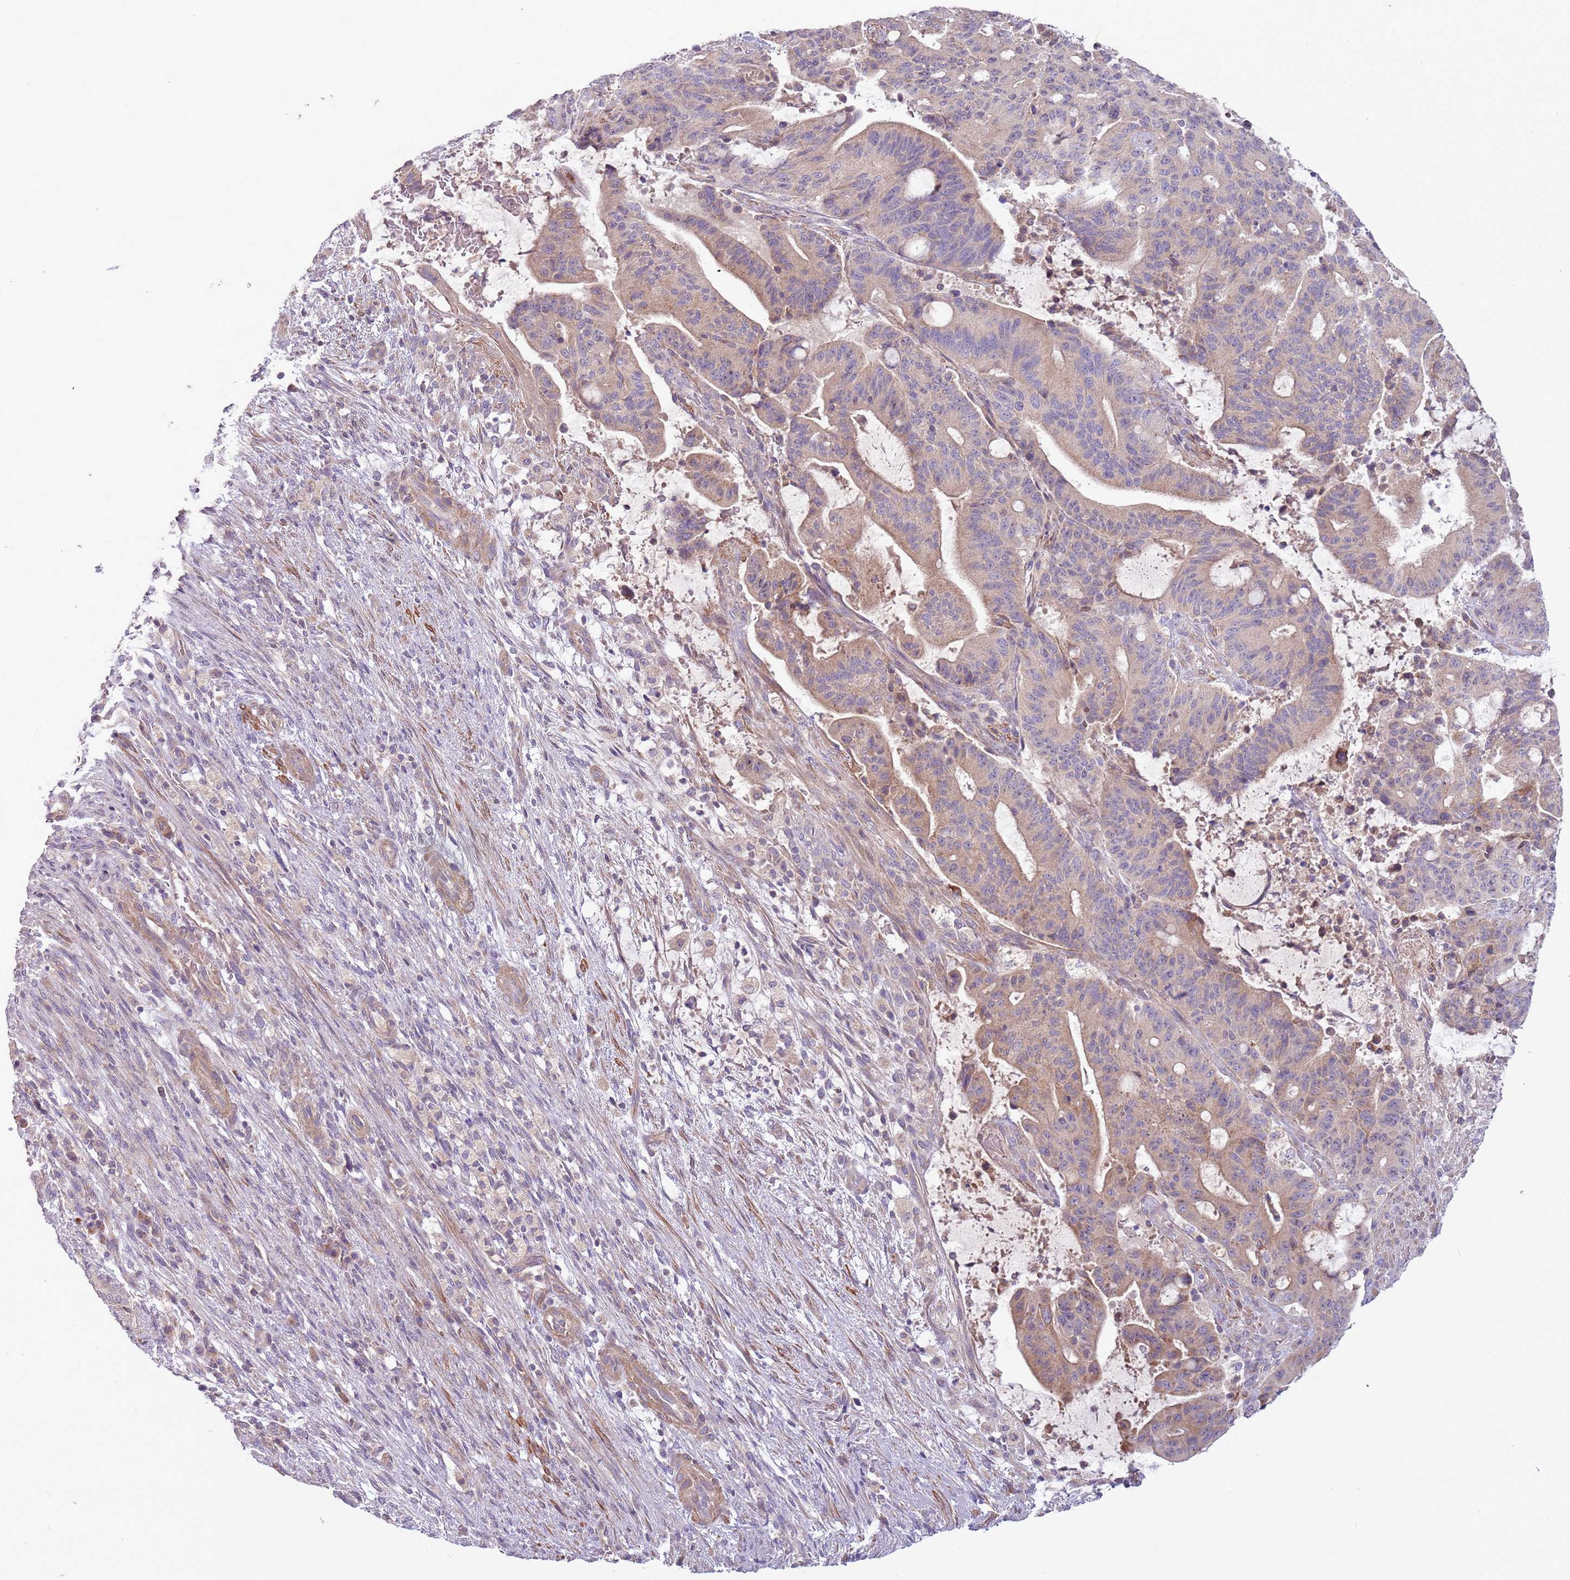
{"staining": {"intensity": "weak", "quantity": ">75%", "location": "cytoplasmic/membranous"}, "tissue": "liver cancer", "cell_type": "Tumor cells", "image_type": "cancer", "snomed": [{"axis": "morphology", "description": "Normal tissue, NOS"}, {"axis": "morphology", "description": "Cholangiocarcinoma"}, {"axis": "topography", "description": "Liver"}, {"axis": "topography", "description": "Peripheral nerve tissue"}], "caption": "Brown immunohistochemical staining in human liver cancer (cholangiocarcinoma) exhibits weak cytoplasmic/membranous expression in about >75% of tumor cells.", "gene": "DTD2", "patient": {"sex": "female", "age": 73}}